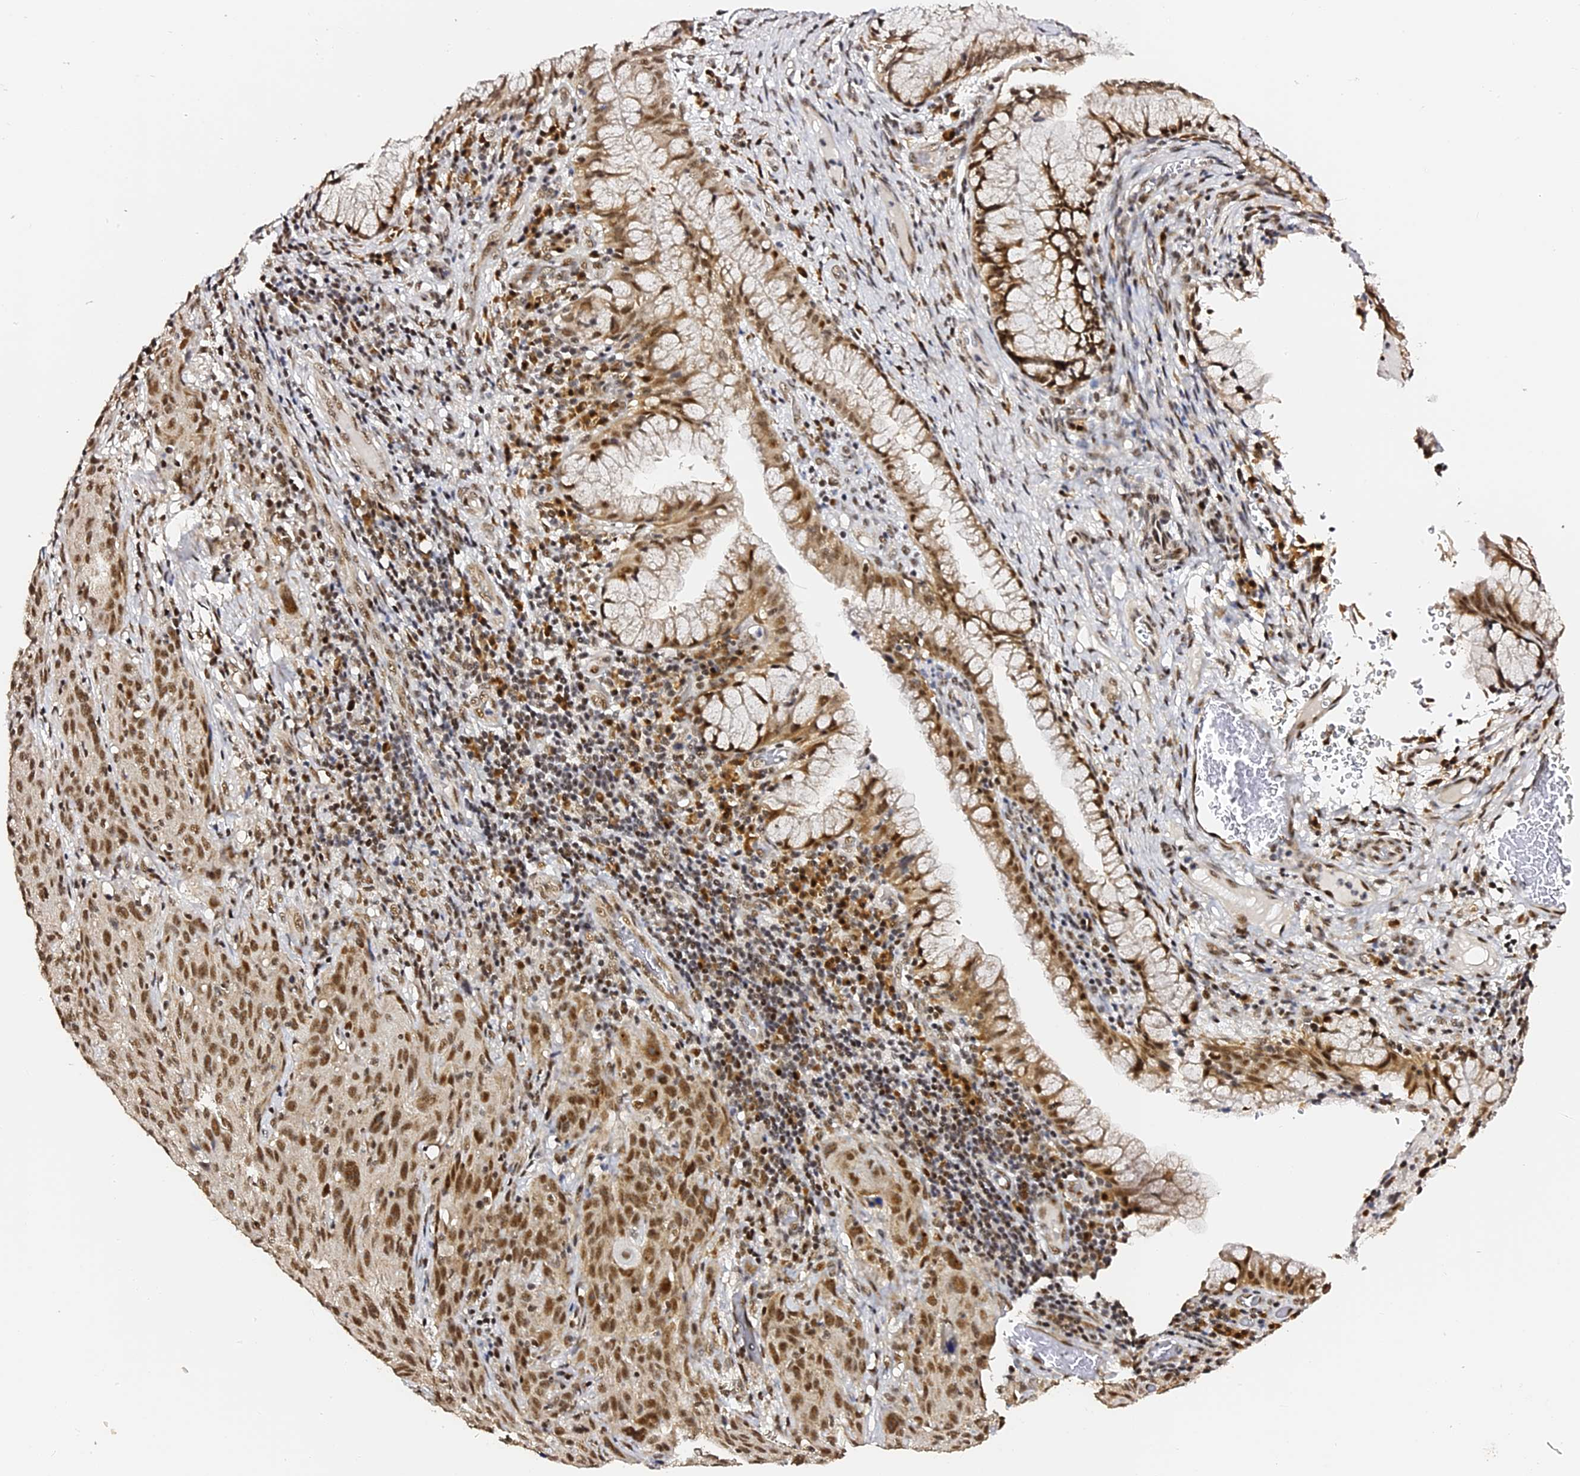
{"staining": {"intensity": "moderate", "quantity": ">75%", "location": "nuclear"}, "tissue": "cervical cancer", "cell_type": "Tumor cells", "image_type": "cancer", "snomed": [{"axis": "morphology", "description": "Squamous cell carcinoma, NOS"}, {"axis": "topography", "description": "Cervix"}], "caption": "Moderate nuclear staining for a protein is identified in about >75% of tumor cells of cervical squamous cell carcinoma using immunohistochemistry (IHC).", "gene": "MCRS1", "patient": {"sex": "female", "age": 50}}